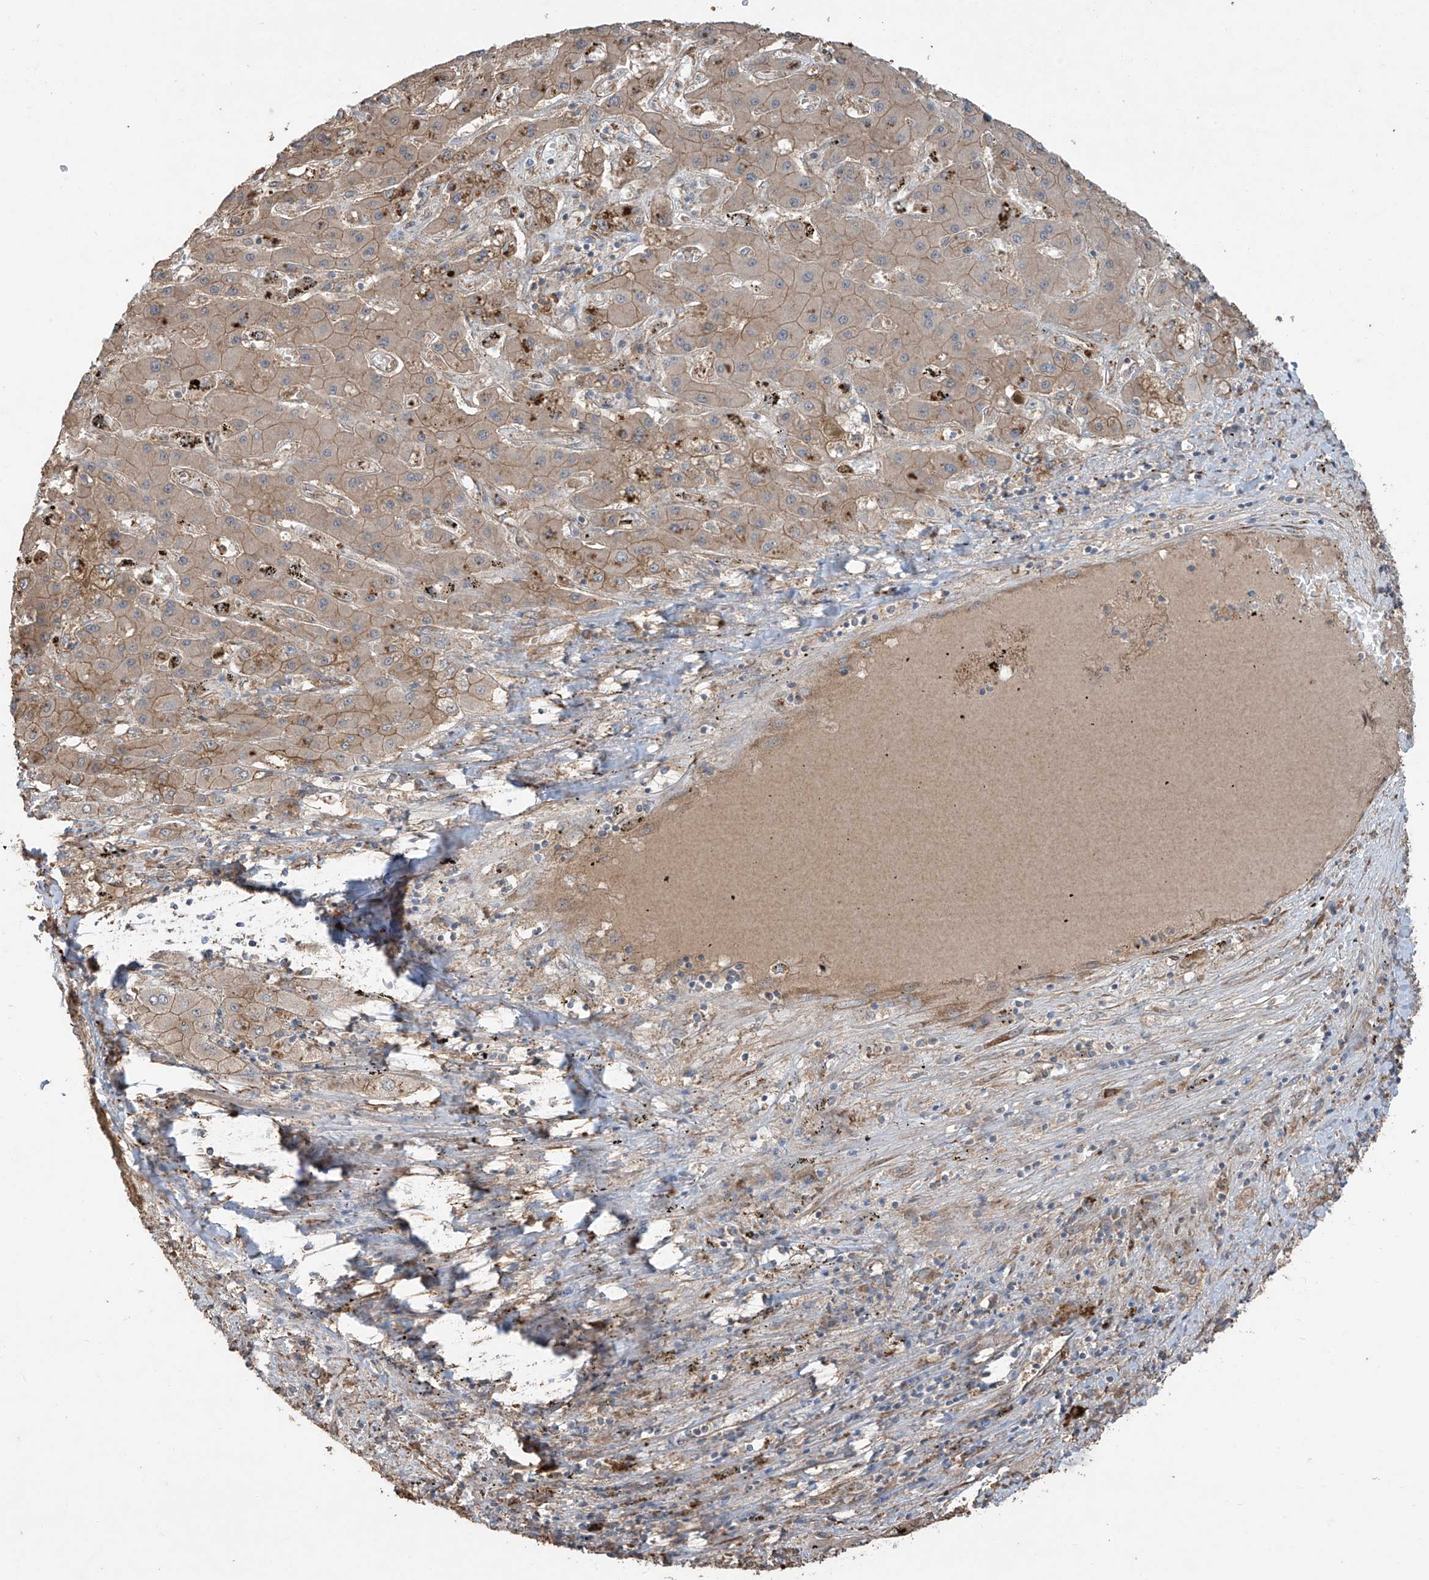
{"staining": {"intensity": "moderate", "quantity": ">75%", "location": "cytoplasmic/membranous"}, "tissue": "liver cancer", "cell_type": "Tumor cells", "image_type": "cancer", "snomed": [{"axis": "morphology", "description": "Cholangiocarcinoma"}, {"axis": "topography", "description": "Liver"}], "caption": "High-power microscopy captured an immunohistochemistry (IHC) photomicrograph of cholangiocarcinoma (liver), revealing moderate cytoplasmic/membranous positivity in about >75% of tumor cells.", "gene": "AGBL5", "patient": {"sex": "male", "age": 67}}